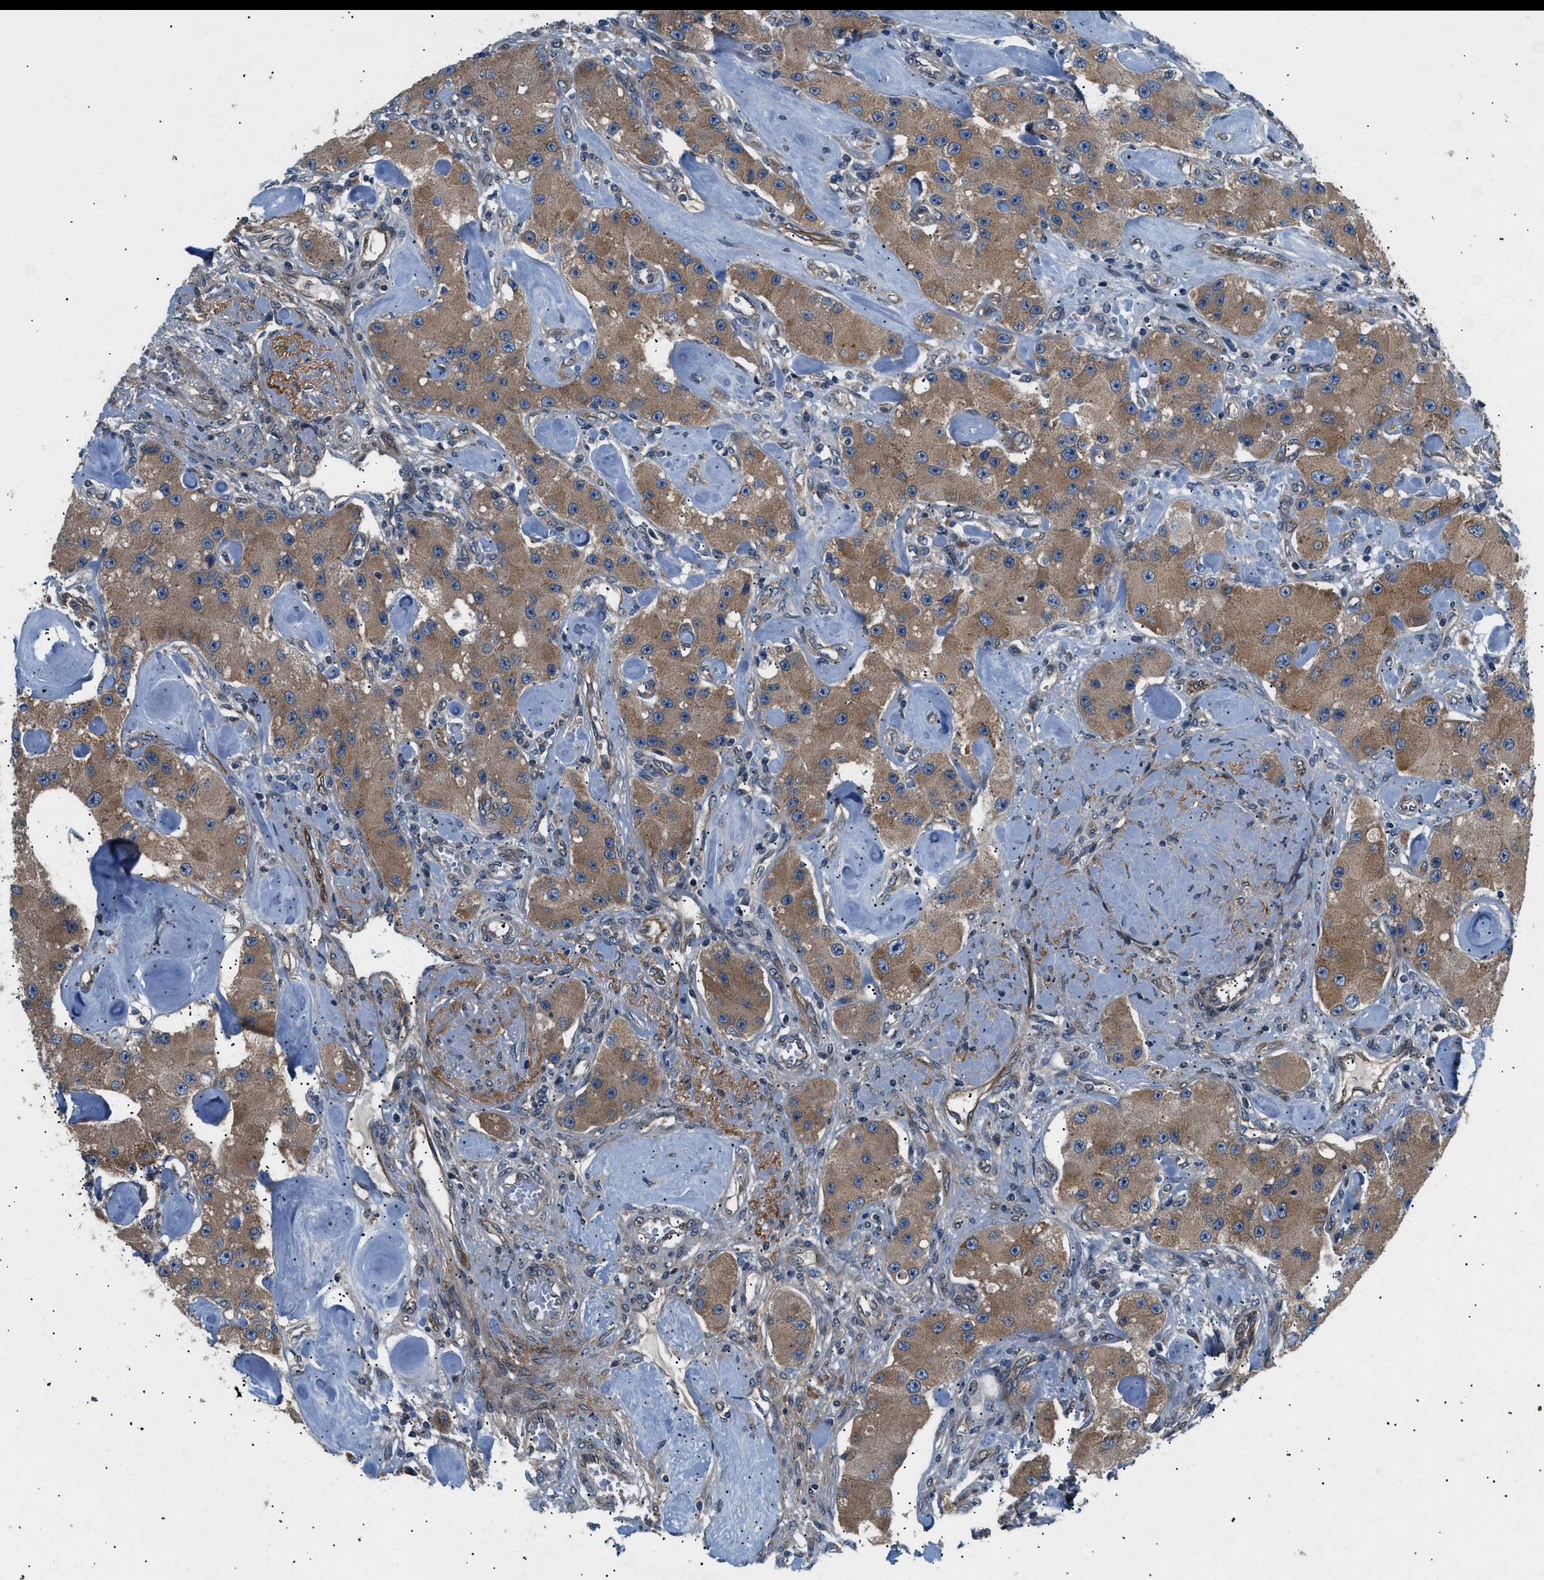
{"staining": {"intensity": "moderate", "quantity": ">75%", "location": "cytoplasmic/membranous"}, "tissue": "carcinoid", "cell_type": "Tumor cells", "image_type": "cancer", "snomed": [{"axis": "morphology", "description": "Carcinoid, malignant, NOS"}, {"axis": "topography", "description": "Pancreas"}], "caption": "Immunohistochemistry (DAB) staining of carcinoid (malignant) displays moderate cytoplasmic/membranous protein positivity in about >75% of tumor cells. (DAB IHC, brown staining for protein, blue staining for nuclei).", "gene": "LYSMD3", "patient": {"sex": "male", "age": 41}}